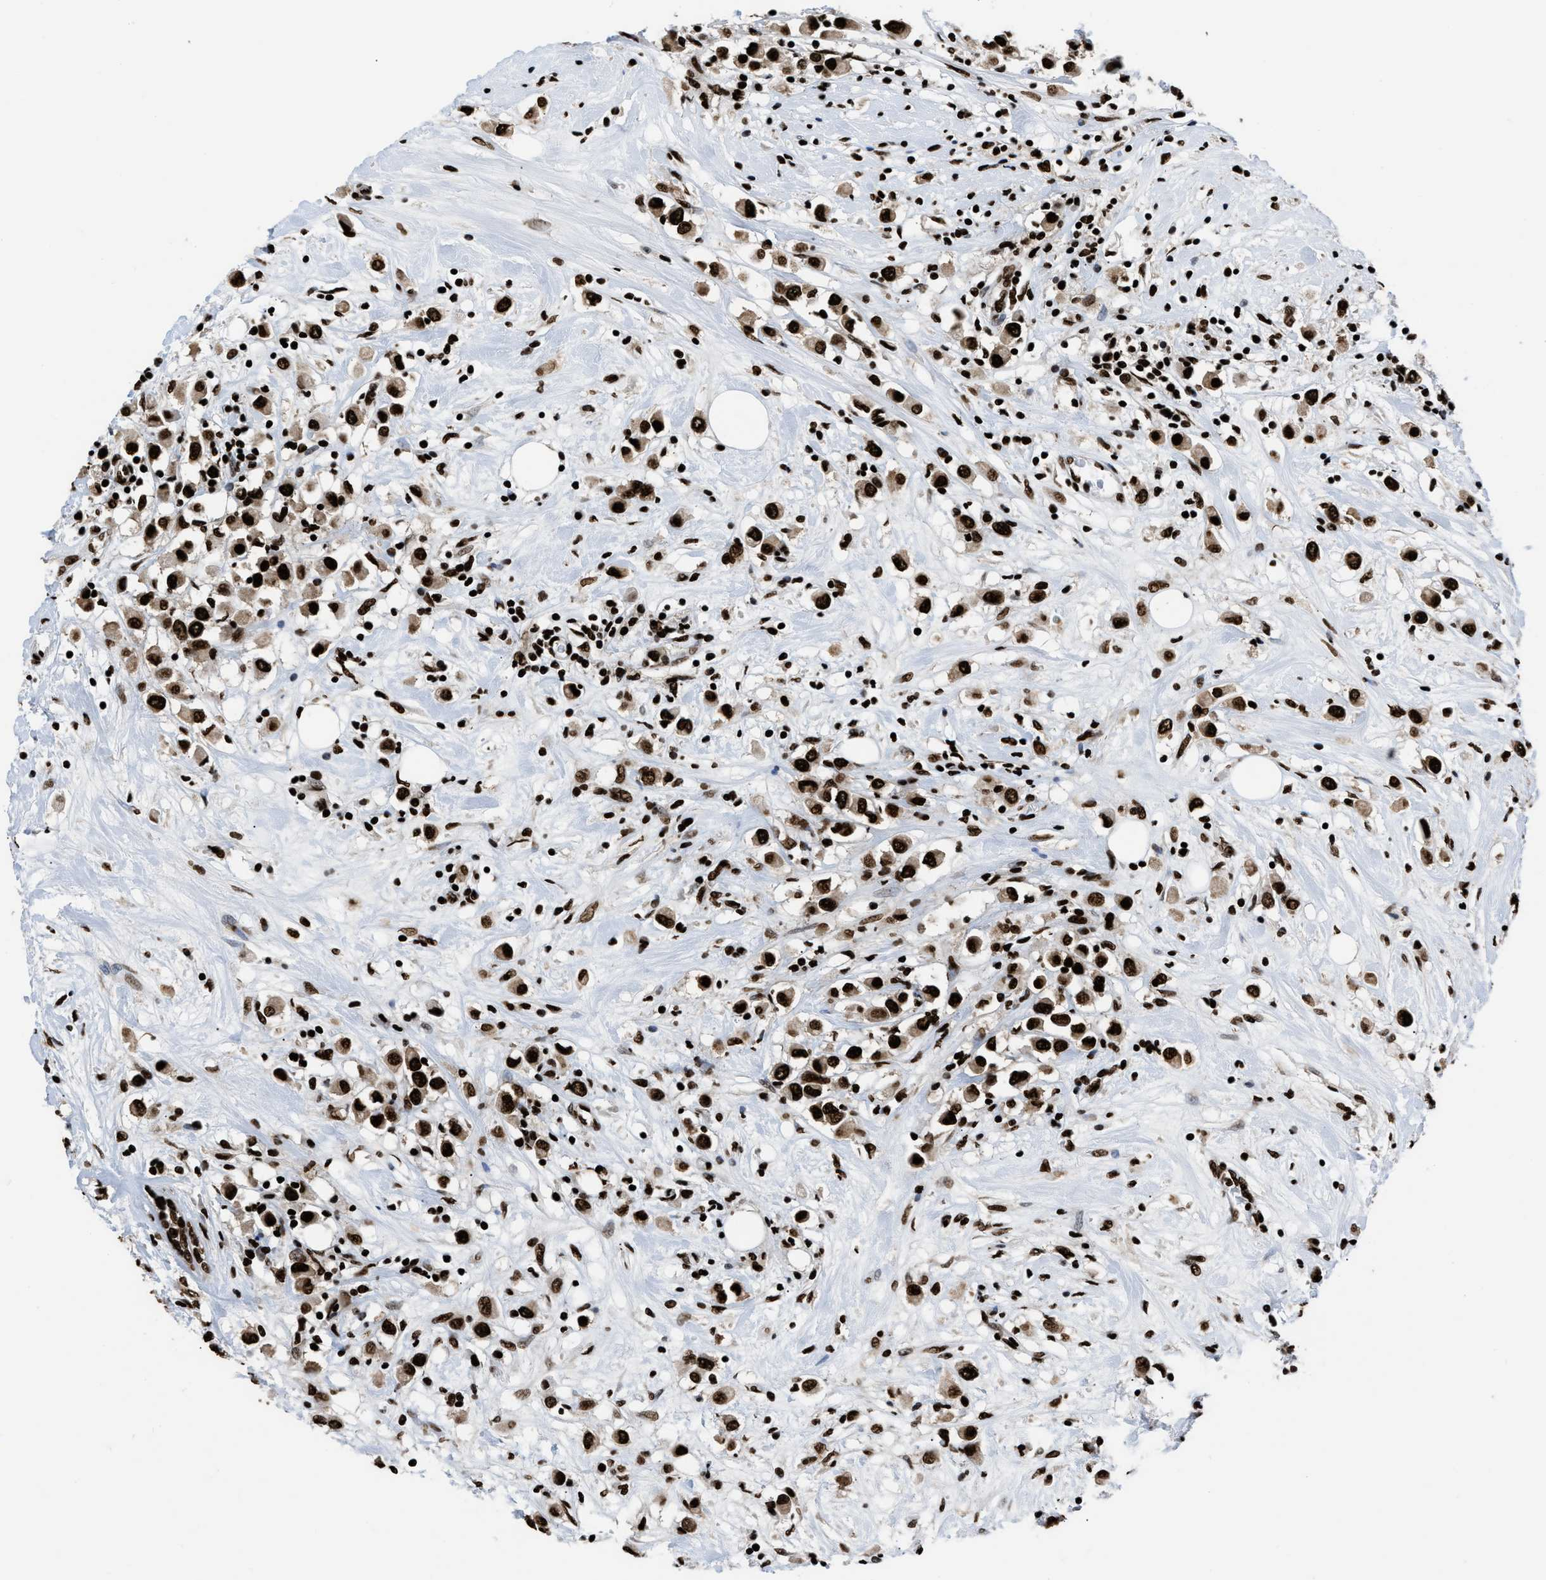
{"staining": {"intensity": "strong", "quantity": ">75%", "location": "nuclear"}, "tissue": "breast cancer", "cell_type": "Tumor cells", "image_type": "cancer", "snomed": [{"axis": "morphology", "description": "Duct carcinoma"}, {"axis": "topography", "description": "Breast"}], "caption": "A histopathology image of human breast infiltrating ductal carcinoma stained for a protein demonstrates strong nuclear brown staining in tumor cells. The staining was performed using DAB to visualize the protein expression in brown, while the nuclei were stained in blue with hematoxylin (Magnification: 20x).", "gene": "HNRNPM", "patient": {"sex": "female", "age": 61}}